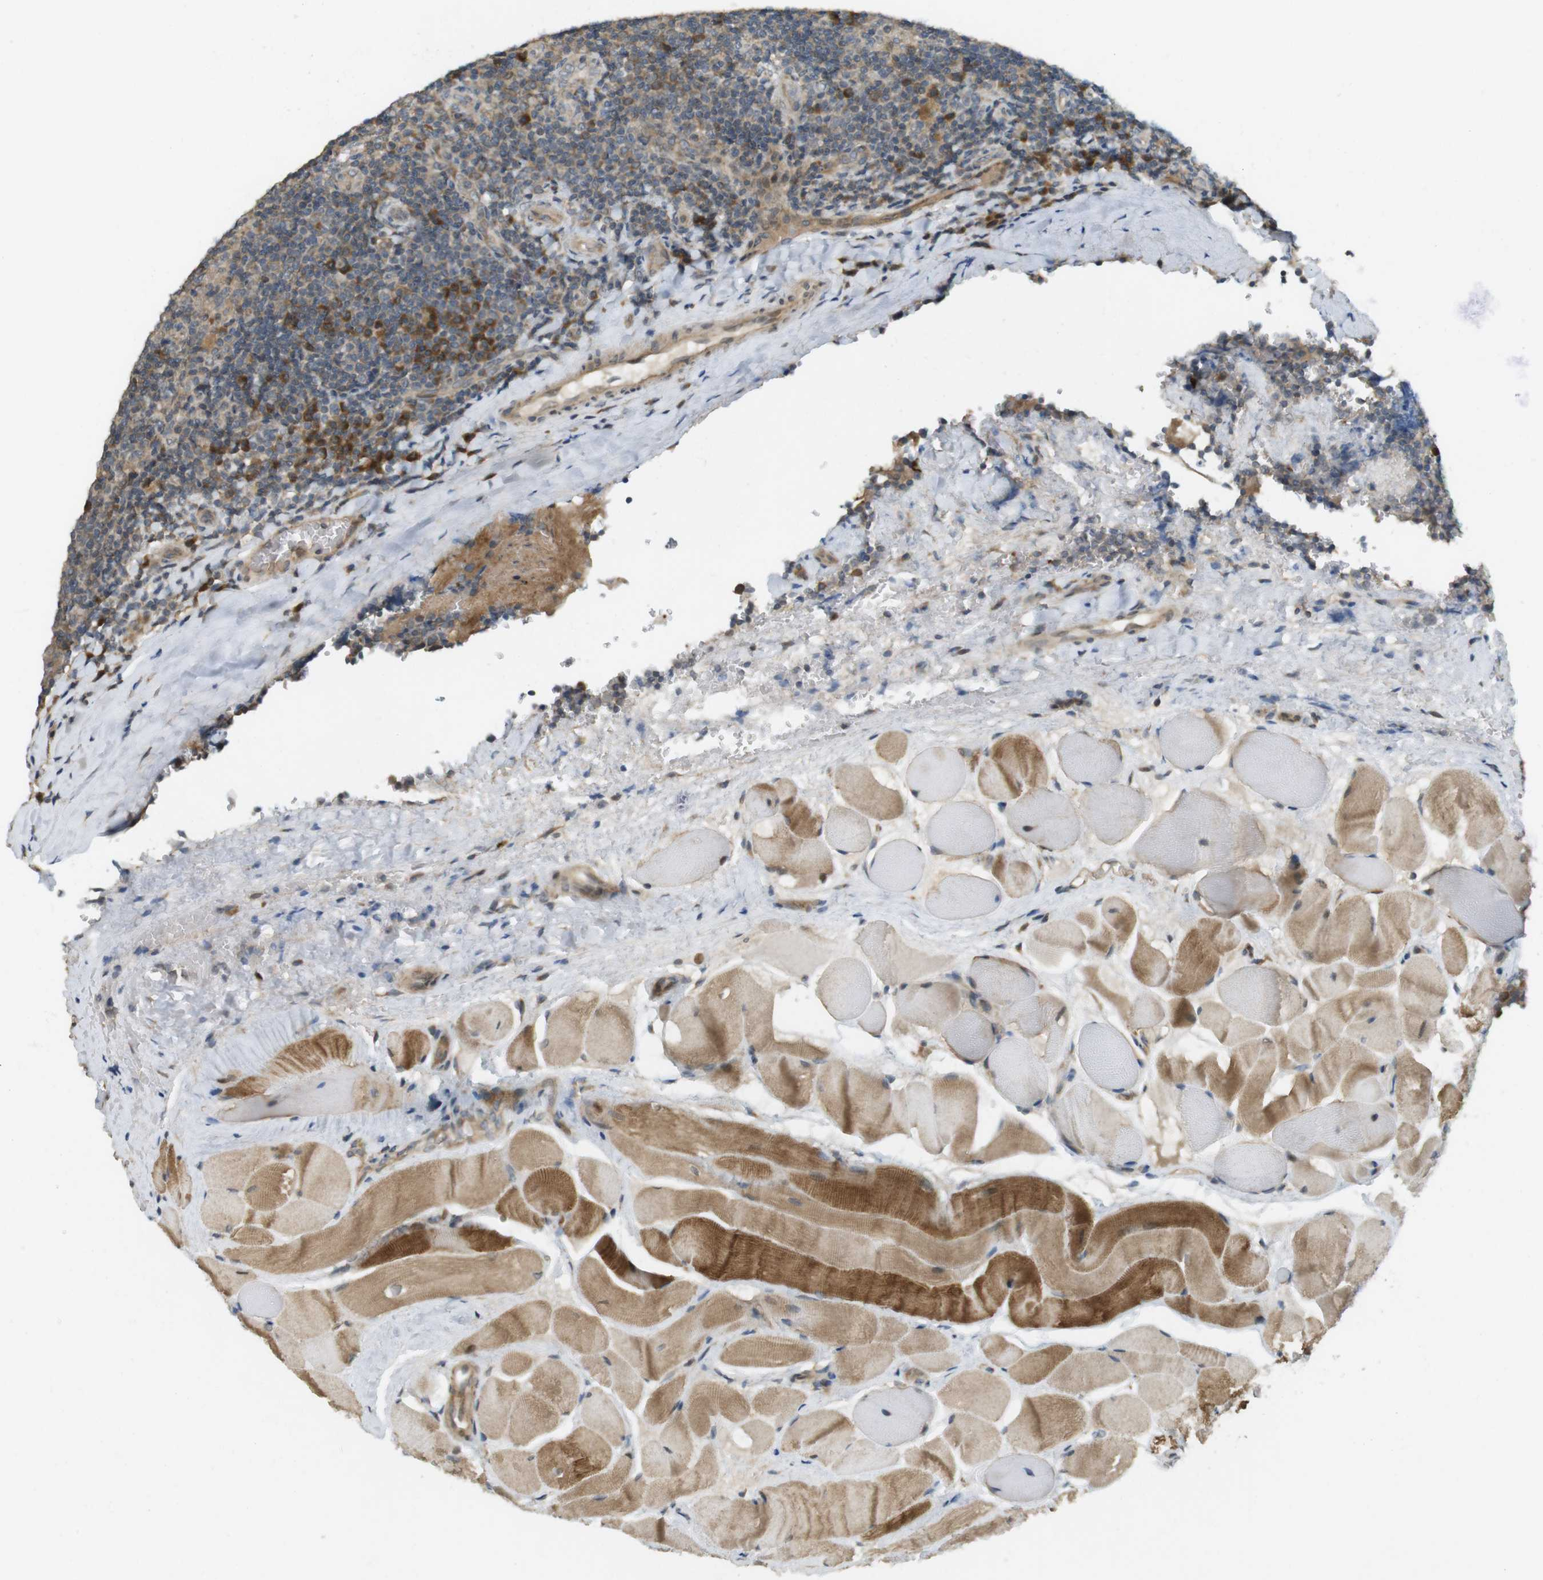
{"staining": {"intensity": "moderate", "quantity": "<25%", "location": "cytoplasmic/membranous"}, "tissue": "tonsil", "cell_type": "Germinal center cells", "image_type": "normal", "snomed": [{"axis": "morphology", "description": "Normal tissue, NOS"}, {"axis": "topography", "description": "Tonsil"}], "caption": "The image shows staining of normal tonsil, revealing moderate cytoplasmic/membranous protein expression (brown color) within germinal center cells. Immunohistochemistry (ihc) stains the protein of interest in brown and the nuclei are stained blue.", "gene": "CLRN3", "patient": {"sex": "male", "age": 17}}